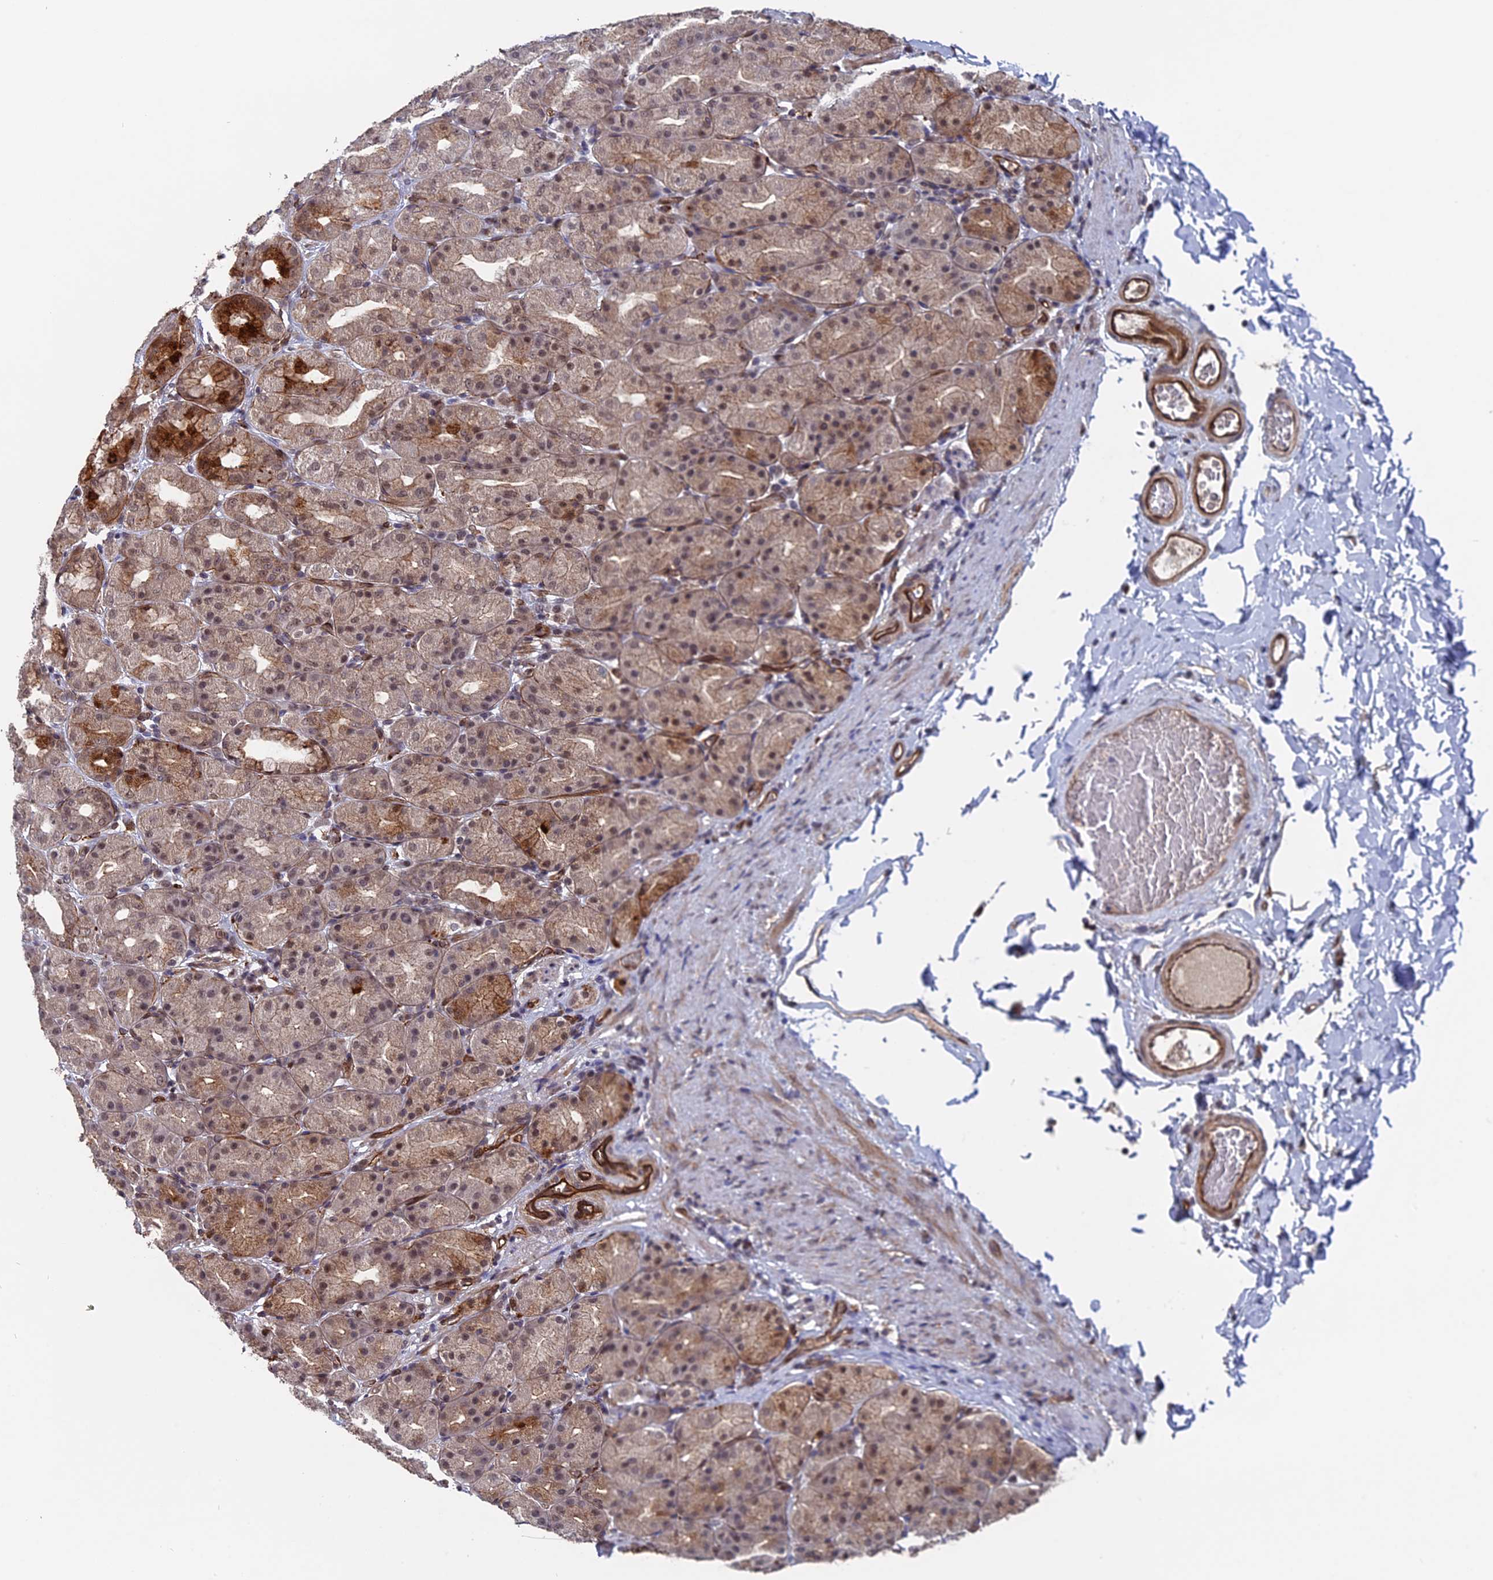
{"staining": {"intensity": "moderate", "quantity": ">75%", "location": "cytoplasmic/membranous,nuclear"}, "tissue": "stomach", "cell_type": "Glandular cells", "image_type": "normal", "snomed": [{"axis": "morphology", "description": "Normal tissue, NOS"}, {"axis": "topography", "description": "Stomach, upper"}], "caption": "A medium amount of moderate cytoplasmic/membranous,nuclear positivity is seen in about >75% of glandular cells in unremarkable stomach. The protein of interest is shown in brown color, while the nuclei are stained blue.", "gene": "NOSIP", "patient": {"sex": "male", "age": 68}}